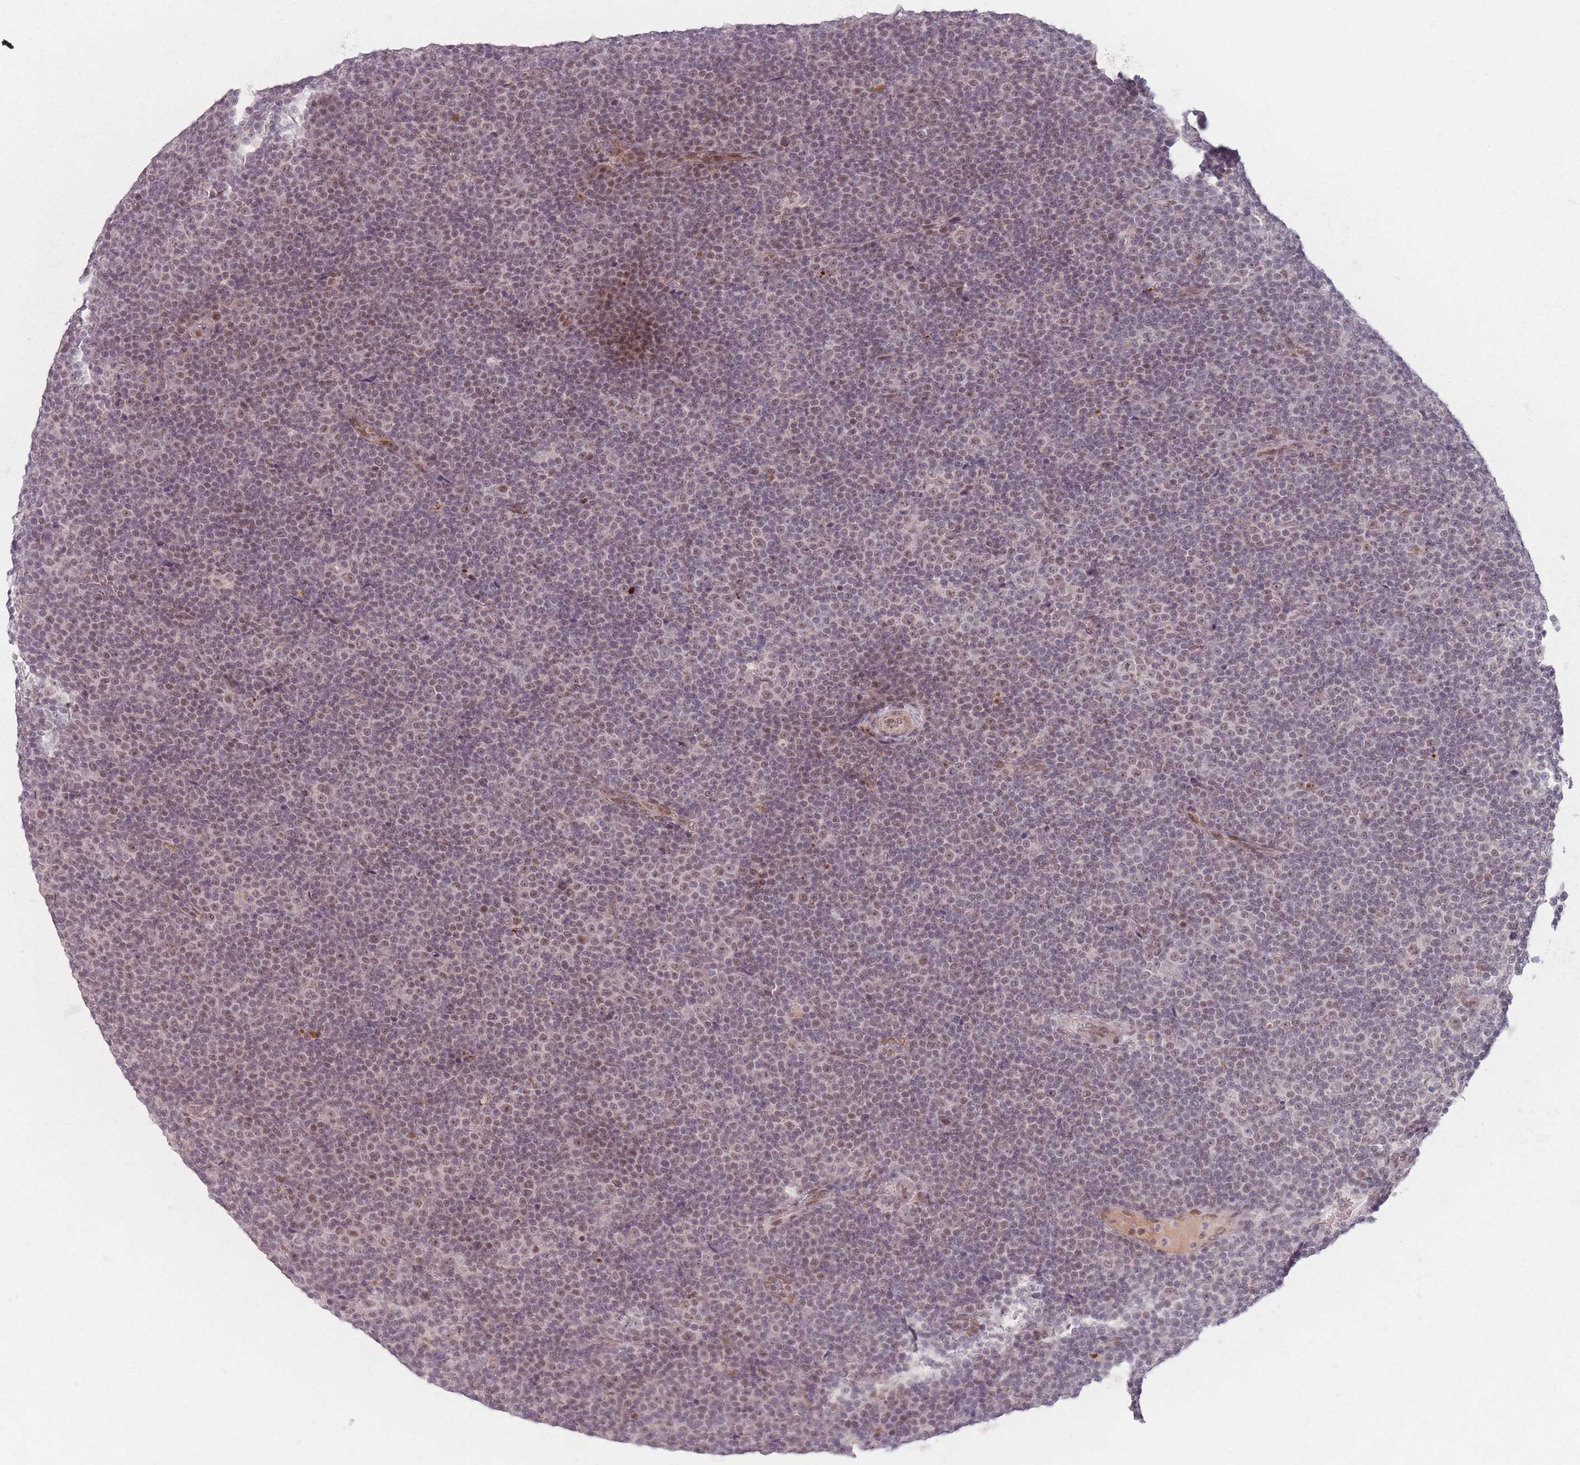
{"staining": {"intensity": "moderate", "quantity": "25%-75%", "location": "nuclear"}, "tissue": "lymphoma", "cell_type": "Tumor cells", "image_type": "cancer", "snomed": [{"axis": "morphology", "description": "Malignant lymphoma, non-Hodgkin's type, Low grade"}, {"axis": "topography", "description": "Lymph node"}], "caption": "Human lymphoma stained for a protein (brown) reveals moderate nuclear positive positivity in approximately 25%-75% of tumor cells.", "gene": "OR10C1", "patient": {"sex": "female", "age": 67}}